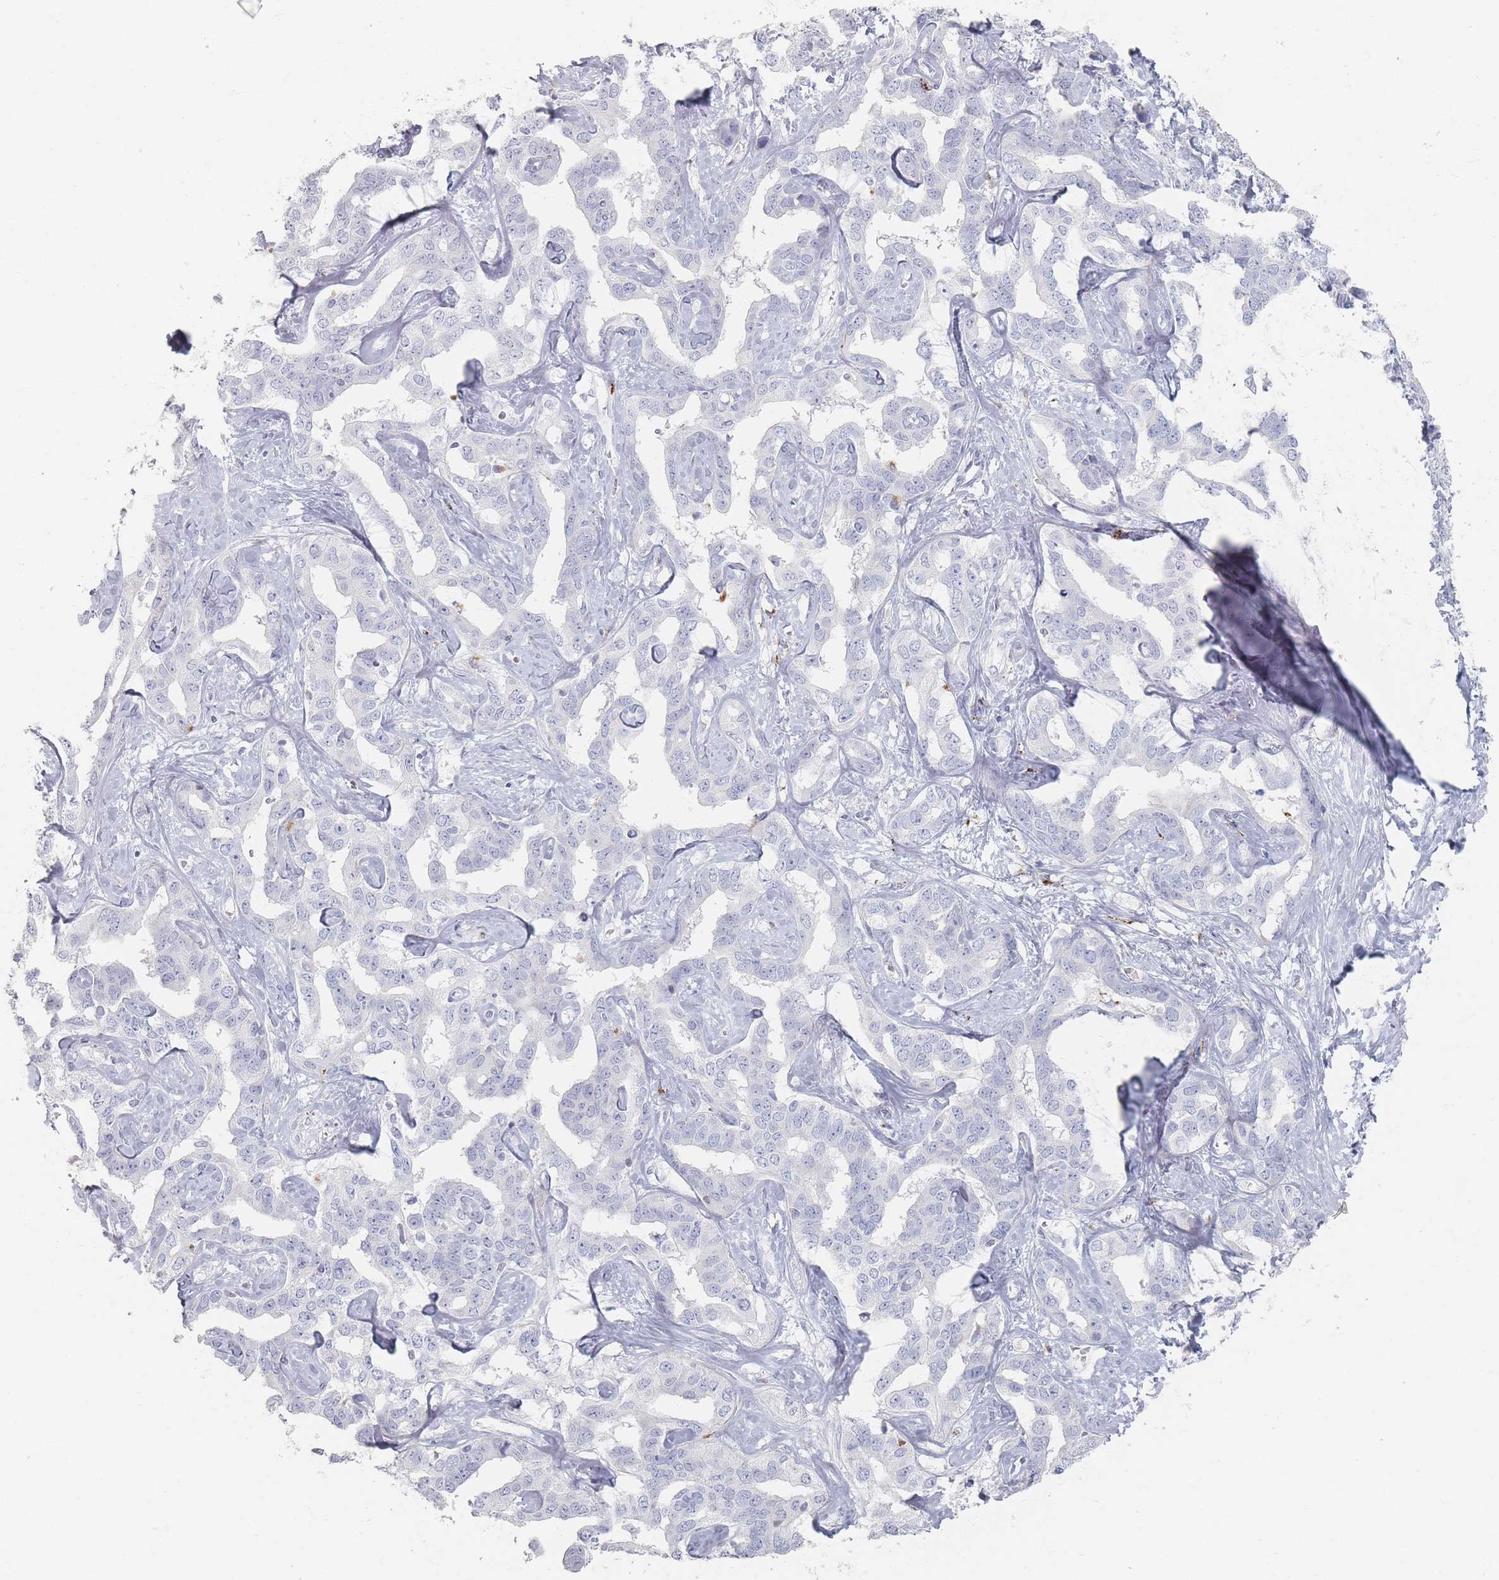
{"staining": {"intensity": "negative", "quantity": "none", "location": "none"}, "tissue": "liver cancer", "cell_type": "Tumor cells", "image_type": "cancer", "snomed": [{"axis": "morphology", "description": "Cholangiocarcinoma"}, {"axis": "topography", "description": "Liver"}], "caption": "Cholangiocarcinoma (liver) was stained to show a protein in brown. There is no significant staining in tumor cells.", "gene": "SLC2A11", "patient": {"sex": "male", "age": 59}}